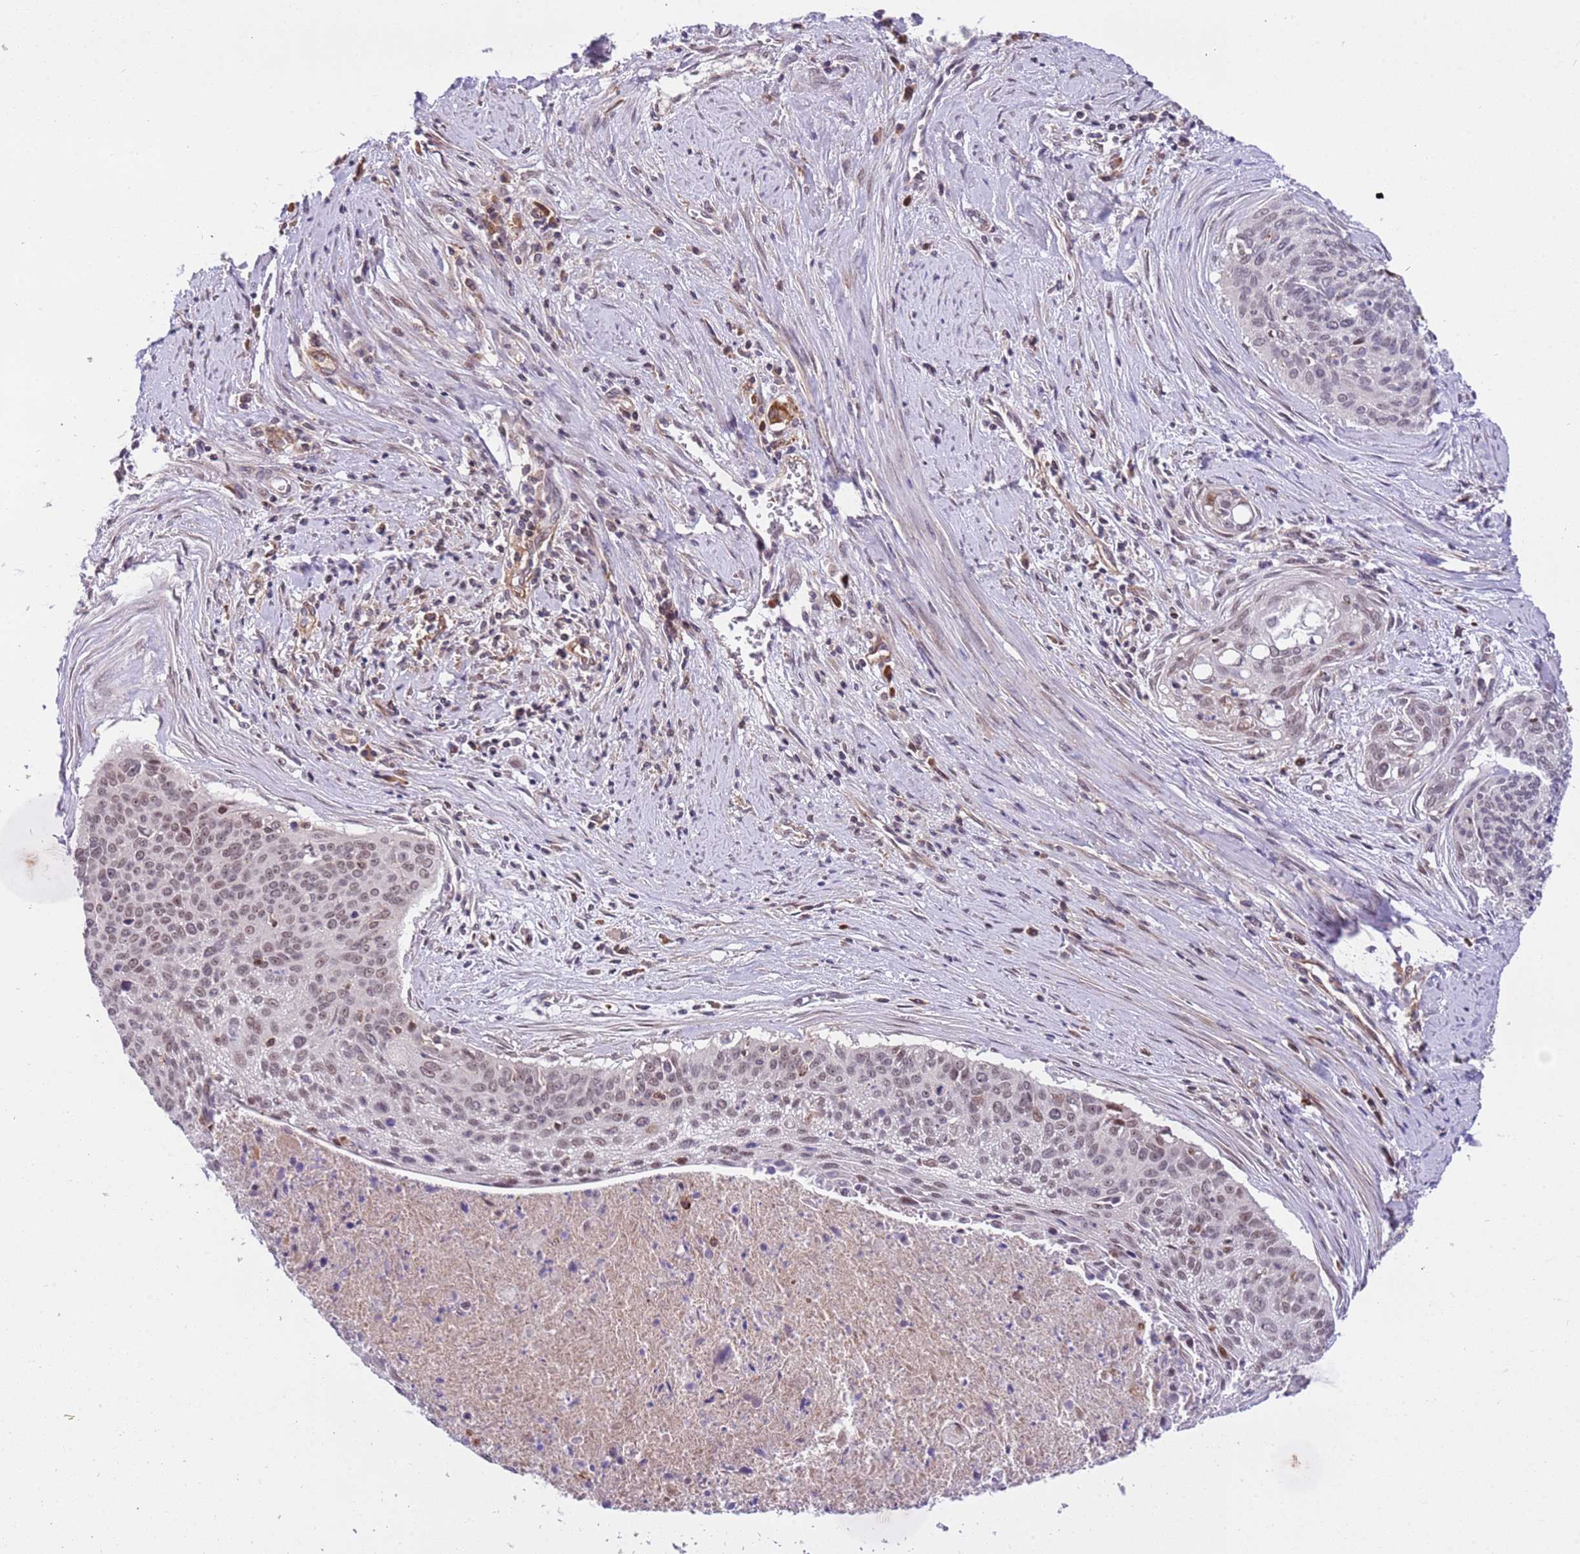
{"staining": {"intensity": "weak", "quantity": ">75%", "location": "nuclear"}, "tissue": "cervical cancer", "cell_type": "Tumor cells", "image_type": "cancer", "snomed": [{"axis": "morphology", "description": "Squamous cell carcinoma, NOS"}, {"axis": "topography", "description": "Cervix"}], "caption": "This is an image of IHC staining of cervical cancer, which shows weak staining in the nuclear of tumor cells.", "gene": "MAGEF1", "patient": {"sex": "female", "age": 55}}